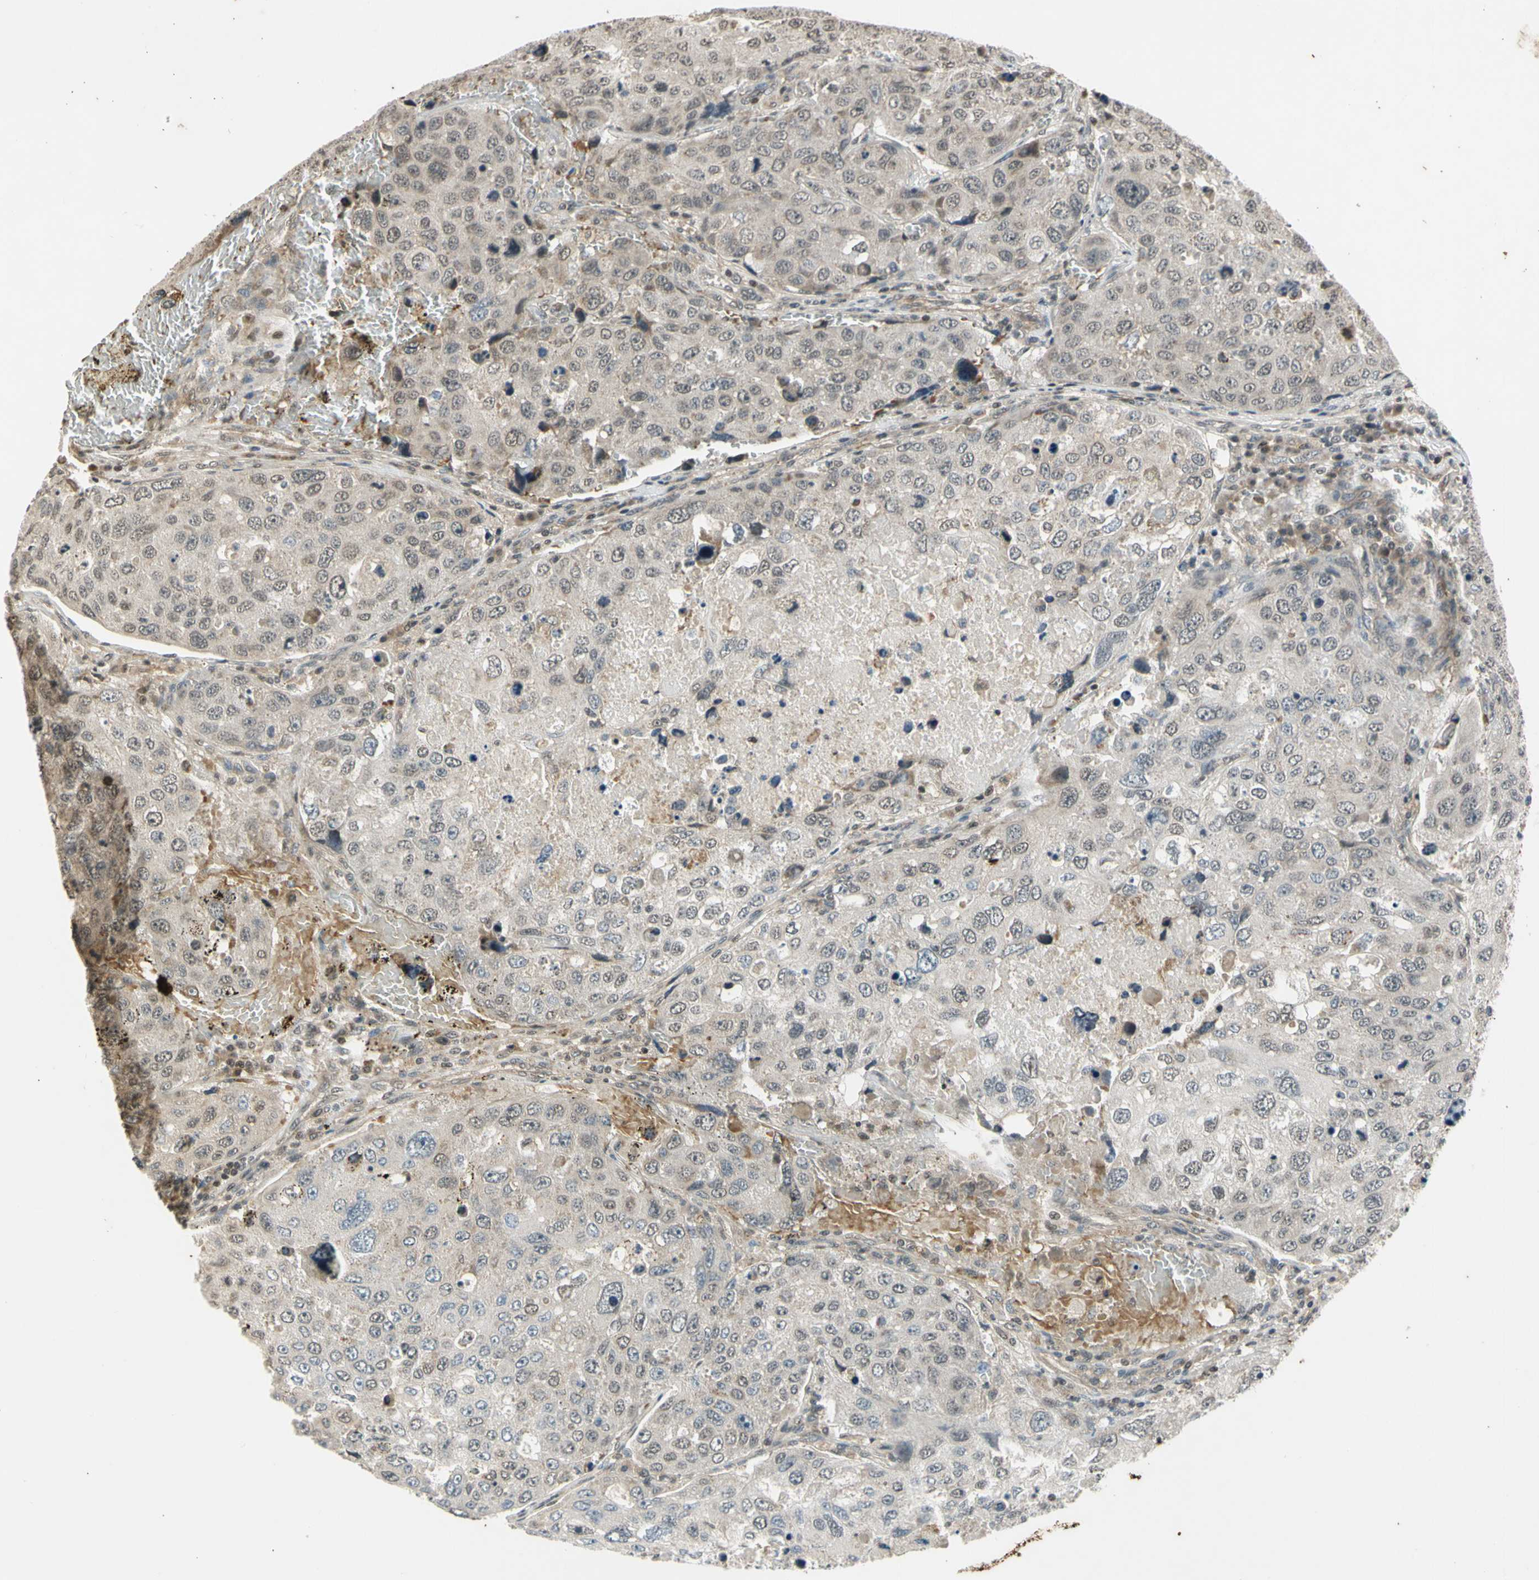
{"staining": {"intensity": "weak", "quantity": "<25%", "location": "cytoplasmic/membranous,nuclear"}, "tissue": "urothelial cancer", "cell_type": "Tumor cells", "image_type": "cancer", "snomed": [{"axis": "morphology", "description": "Urothelial carcinoma, High grade"}, {"axis": "topography", "description": "Lymph node"}, {"axis": "topography", "description": "Urinary bladder"}], "caption": "The photomicrograph reveals no significant positivity in tumor cells of urothelial cancer.", "gene": "EFNB2", "patient": {"sex": "male", "age": 51}}